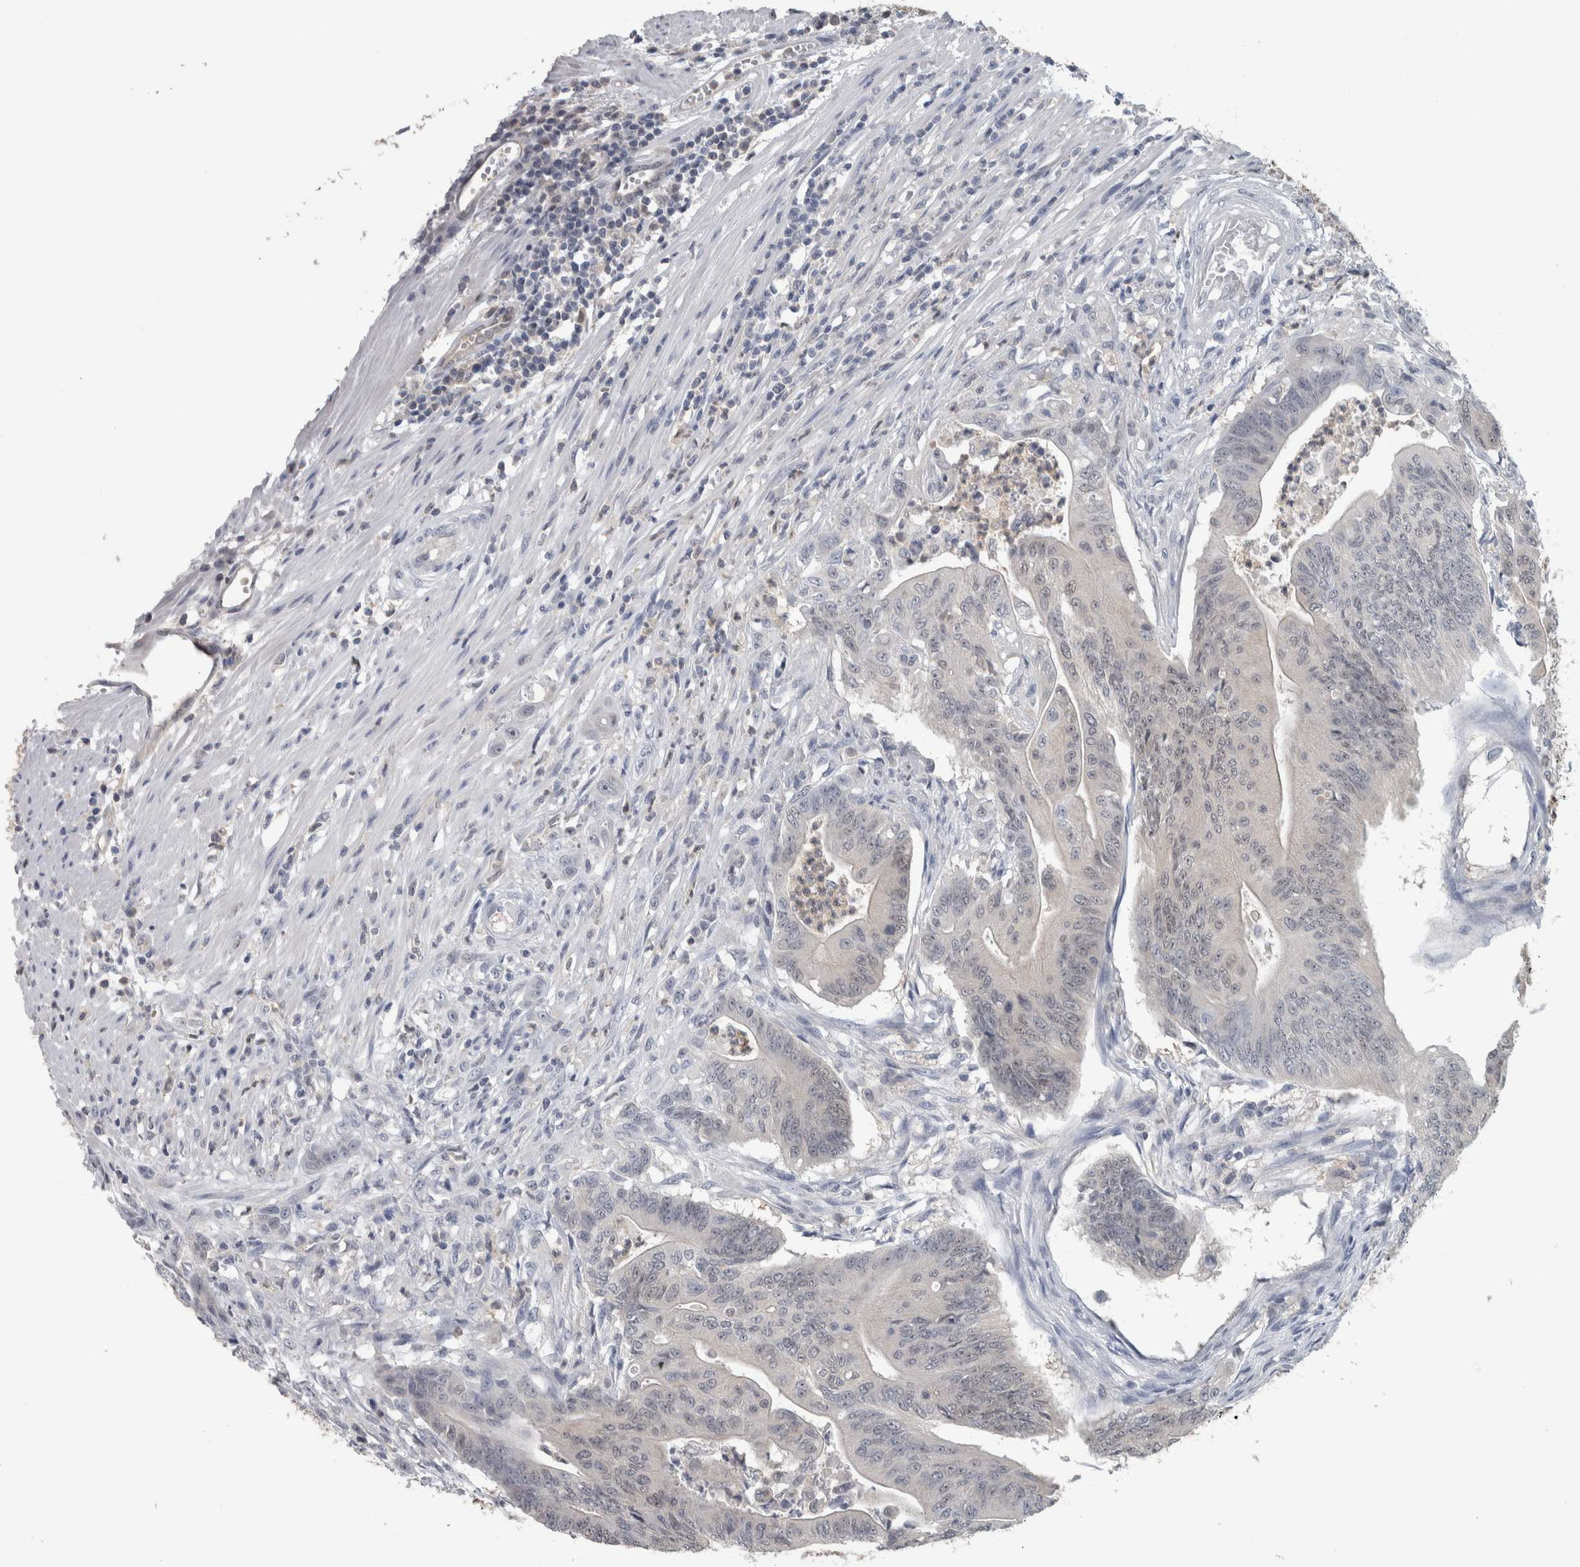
{"staining": {"intensity": "negative", "quantity": "none", "location": "none"}, "tissue": "colorectal cancer", "cell_type": "Tumor cells", "image_type": "cancer", "snomed": [{"axis": "morphology", "description": "Adenoma, NOS"}, {"axis": "morphology", "description": "Adenocarcinoma, NOS"}, {"axis": "topography", "description": "Colon"}], "caption": "Tumor cells show no significant expression in colorectal cancer (adenoma).", "gene": "NAPRT", "patient": {"sex": "male", "age": 79}}